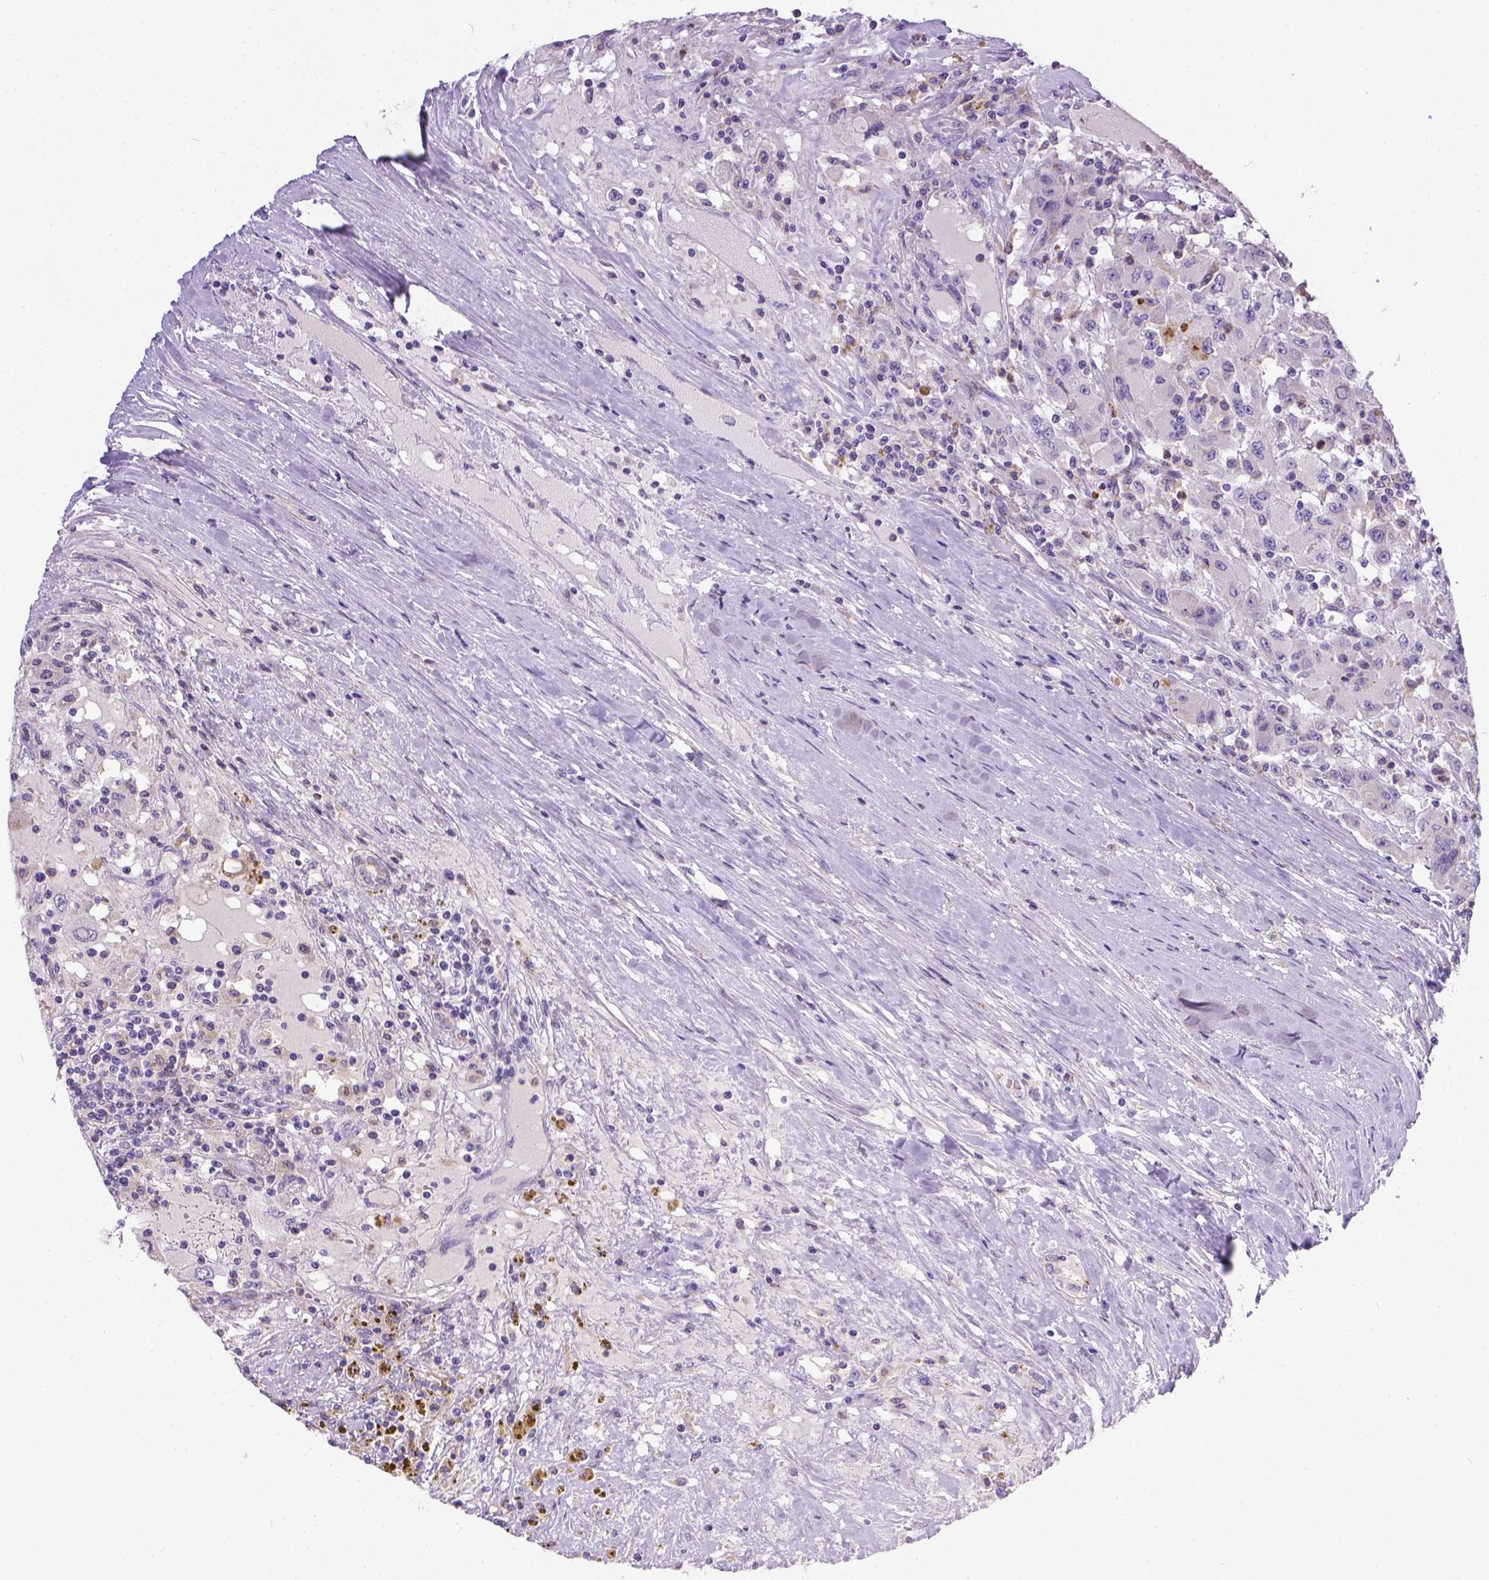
{"staining": {"intensity": "negative", "quantity": "none", "location": "none"}, "tissue": "renal cancer", "cell_type": "Tumor cells", "image_type": "cancer", "snomed": [{"axis": "morphology", "description": "Adenocarcinoma, NOS"}, {"axis": "topography", "description": "Kidney"}], "caption": "Tumor cells are negative for protein expression in human renal cancer (adenocarcinoma).", "gene": "TM4SF18", "patient": {"sex": "female", "age": 67}}